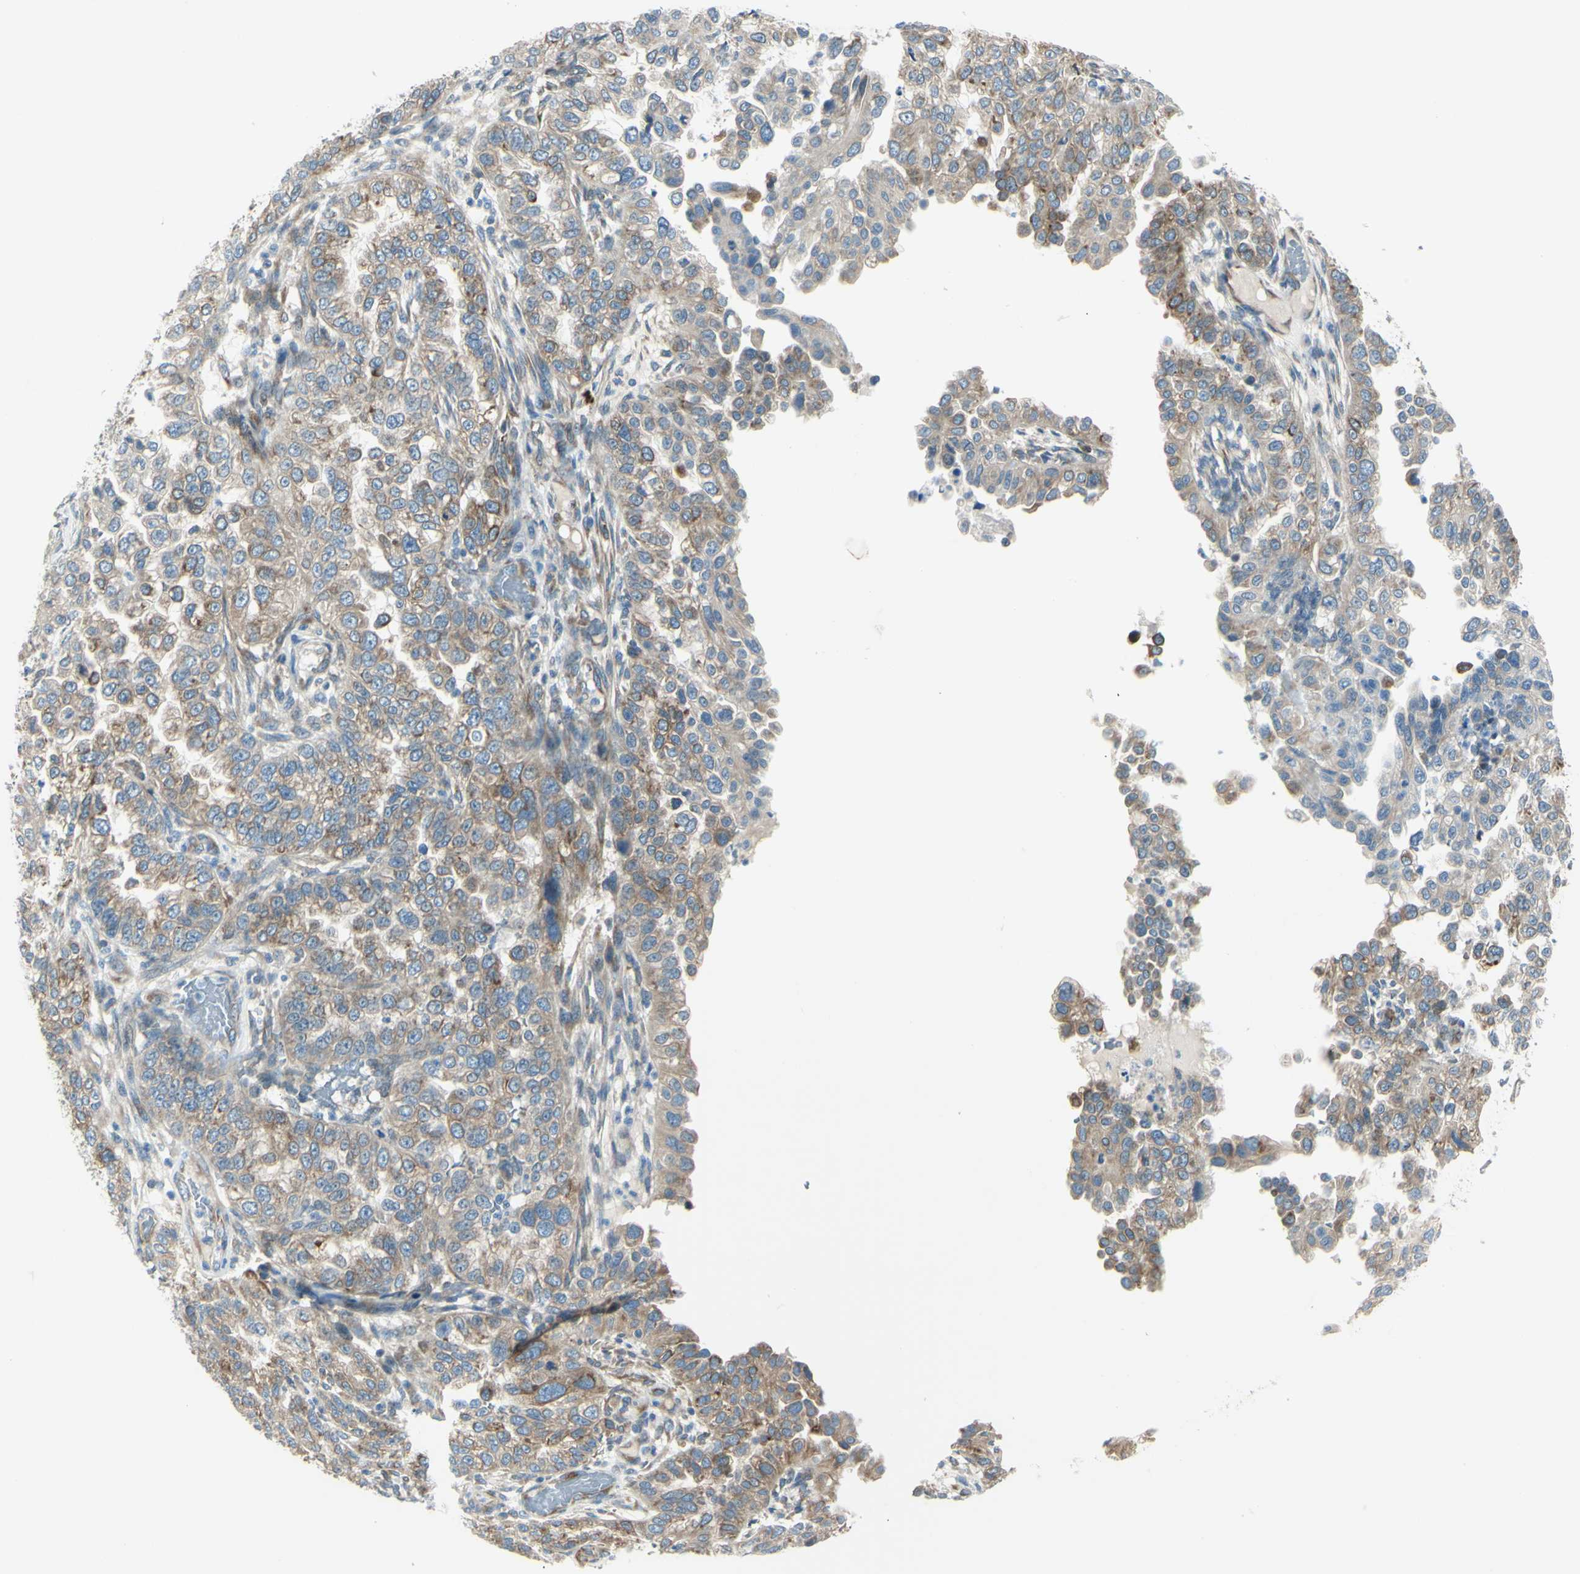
{"staining": {"intensity": "moderate", "quantity": ">75%", "location": "cytoplasmic/membranous"}, "tissue": "endometrial cancer", "cell_type": "Tumor cells", "image_type": "cancer", "snomed": [{"axis": "morphology", "description": "Adenocarcinoma, NOS"}, {"axis": "topography", "description": "Endometrium"}], "caption": "This is an image of immunohistochemistry (IHC) staining of endometrial cancer (adenocarcinoma), which shows moderate staining in the cytoplasmic/membranous of tumor cells.", "gene": "SELENOS", "patient": {"sex": "female", "age": 85}}